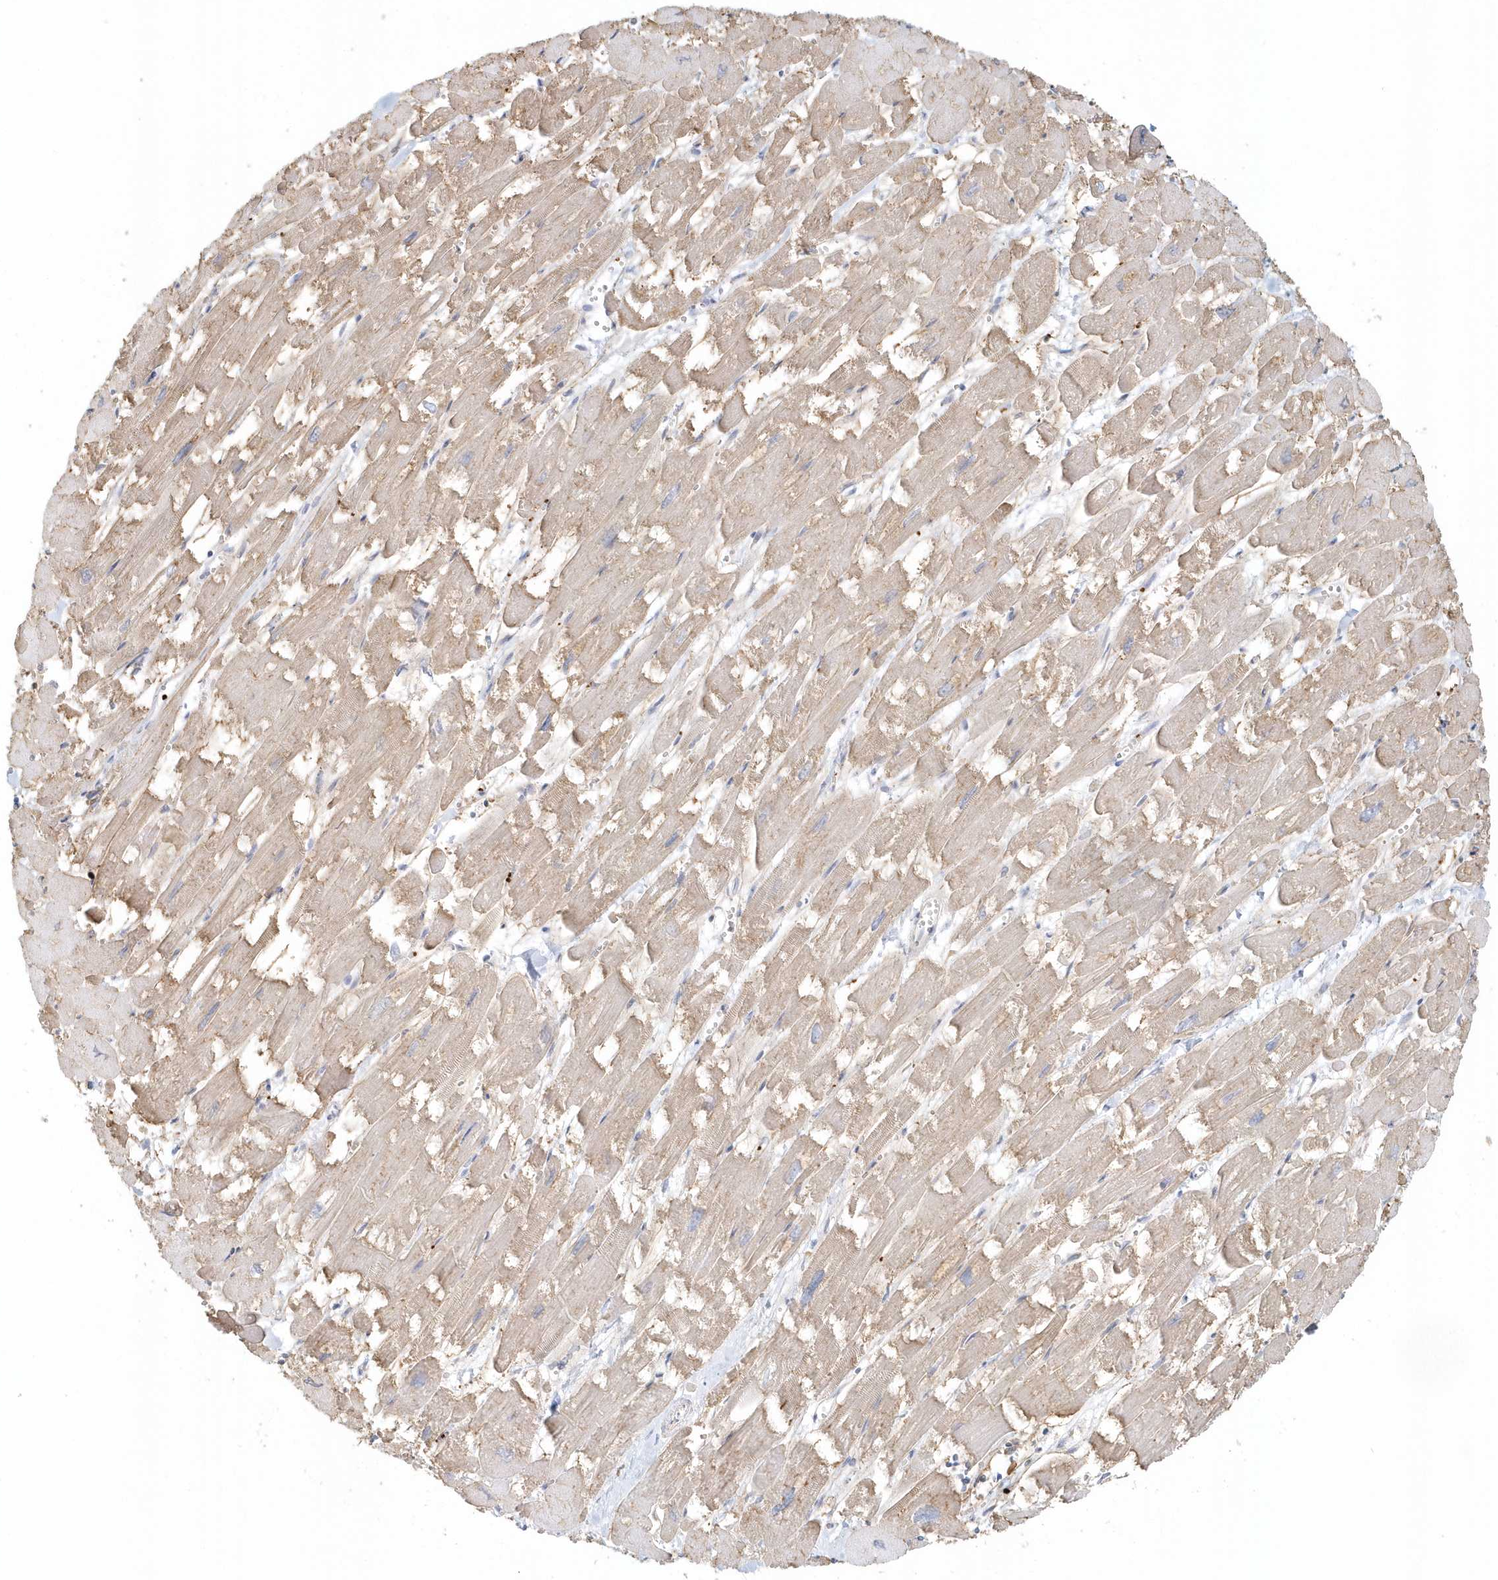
{"staining": {"intensity": "weak", "quantity": "25%-75%", "location": "cytoplasmic/membranous"}, "tissue": "heart muscle", "cell_type": "Cardiomyocytes", "image_type": "normal", "snomed": [{"axis": "morphology", "description": "Normal tissue, NOS"}, {"axis": "topography", "description": "Heart"}], "caption": "Immunohistochemistry photomicrograph of normal heart muscle: heart muscle stained using immunohistochemistry (IHC) exhibits low levels of weak protein expression localized specifically in the cytoplasmic/membranous of cardiomyocytes, appearing as a cytoplasmic/membranous brown color.", "gene": "MMRN1", "patient": {"sex": "male", "age": 54}}